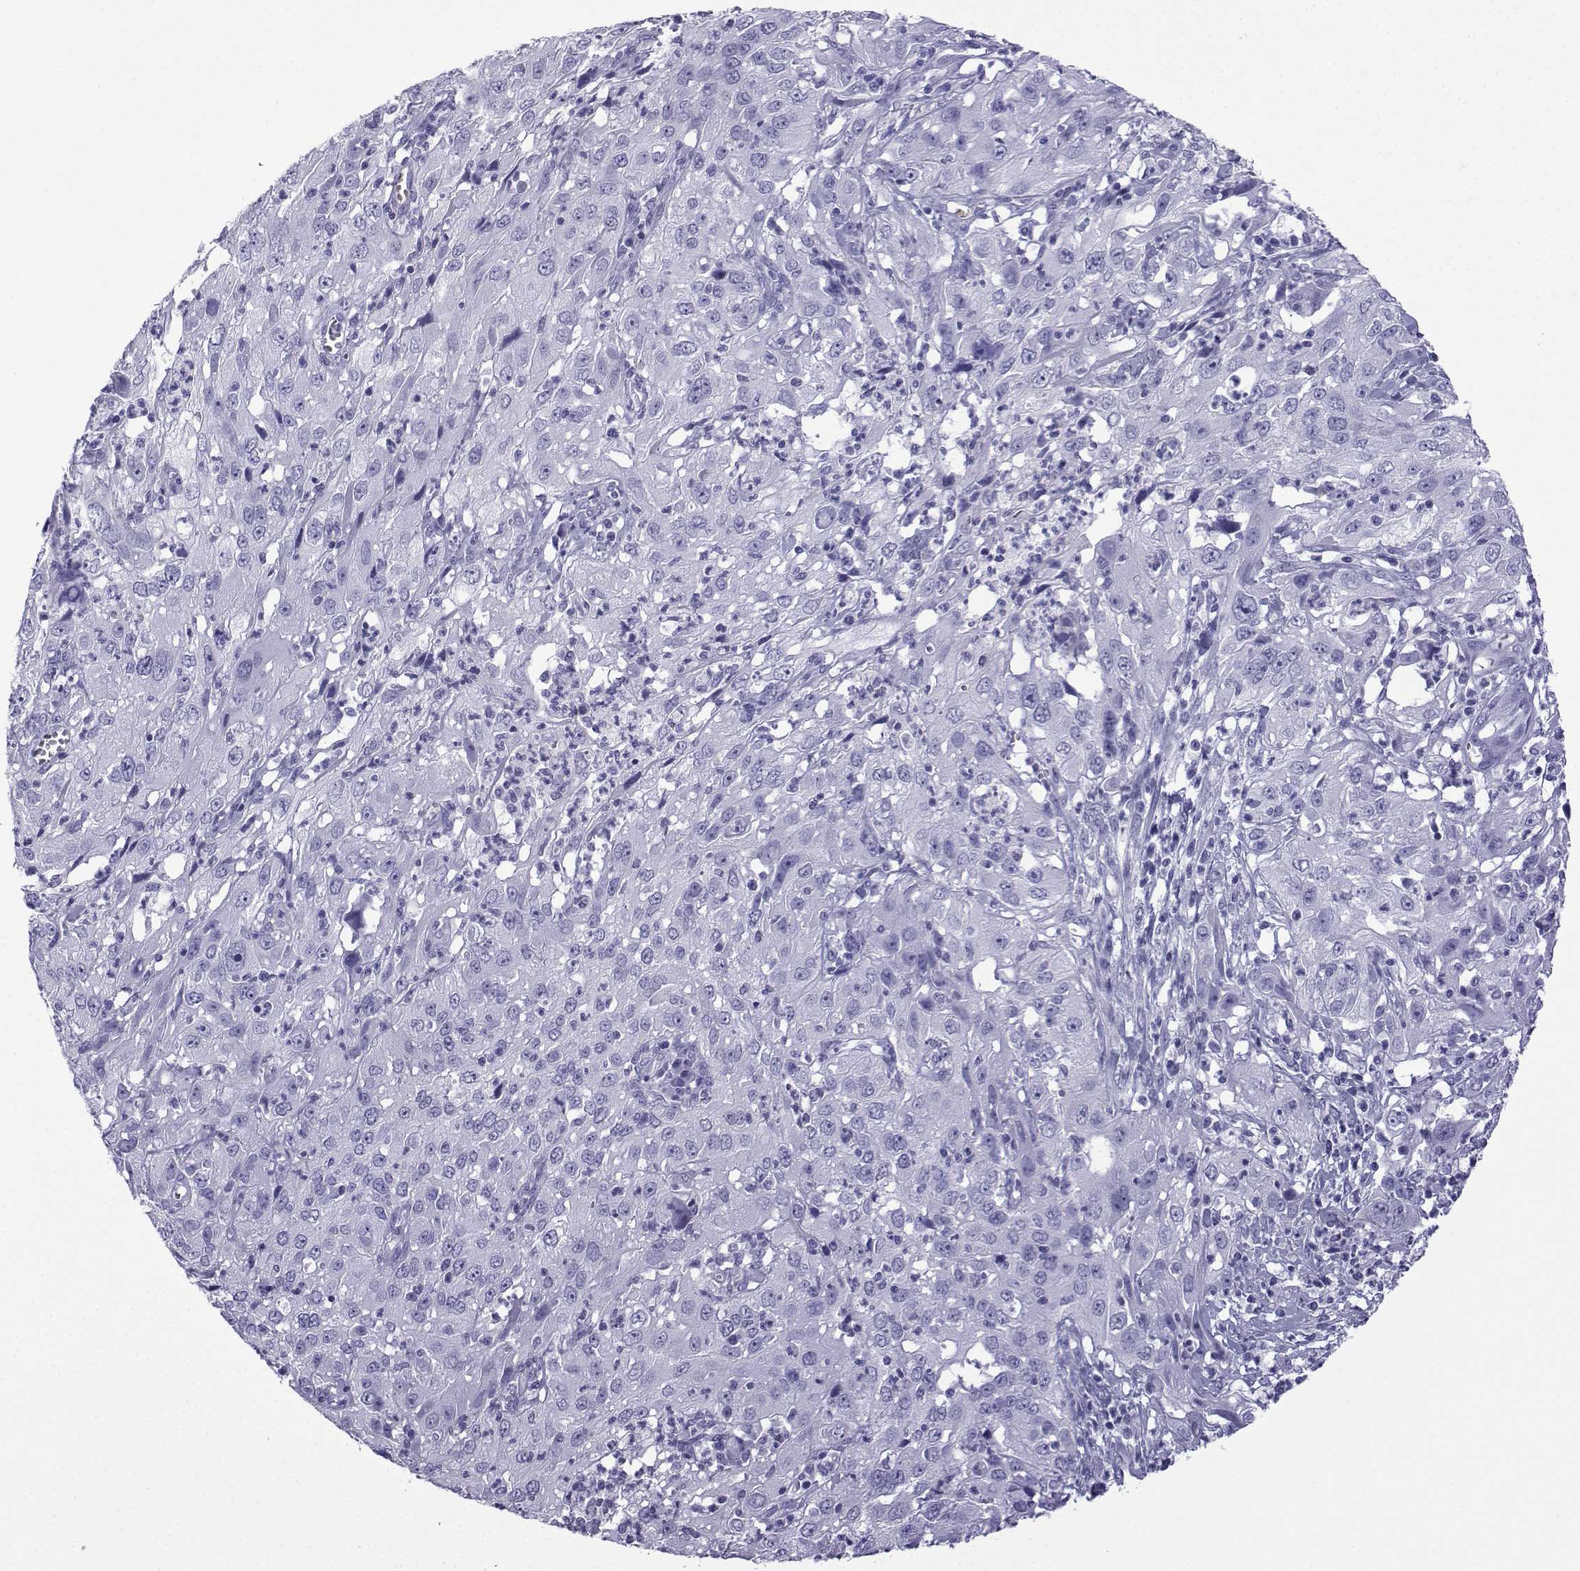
{"staining": {"intensity": "negative", "quantity": "none", "location": "none"}, "tissue": "cervical cancer", "cell_type": "Tumor cells", "image_type": "cancer", "snomed": [{"axis": "morphology", "description": "Squamous cell carcinoma, NOS"}, {"axis": "topography", "description": "Cervix"}], "caption": "Immunohistochemistry (IHC) of human squamous cell carcinoma (cervical) displays no expression in tumor cells. The staining was performed using DAB to visualize the protein expression in brown, while the nuclei were stained in blue with hematoxylin (Magnification: 20x).", "gene": "TRIM46", "patient": {"sex": "female", "age": 32}}